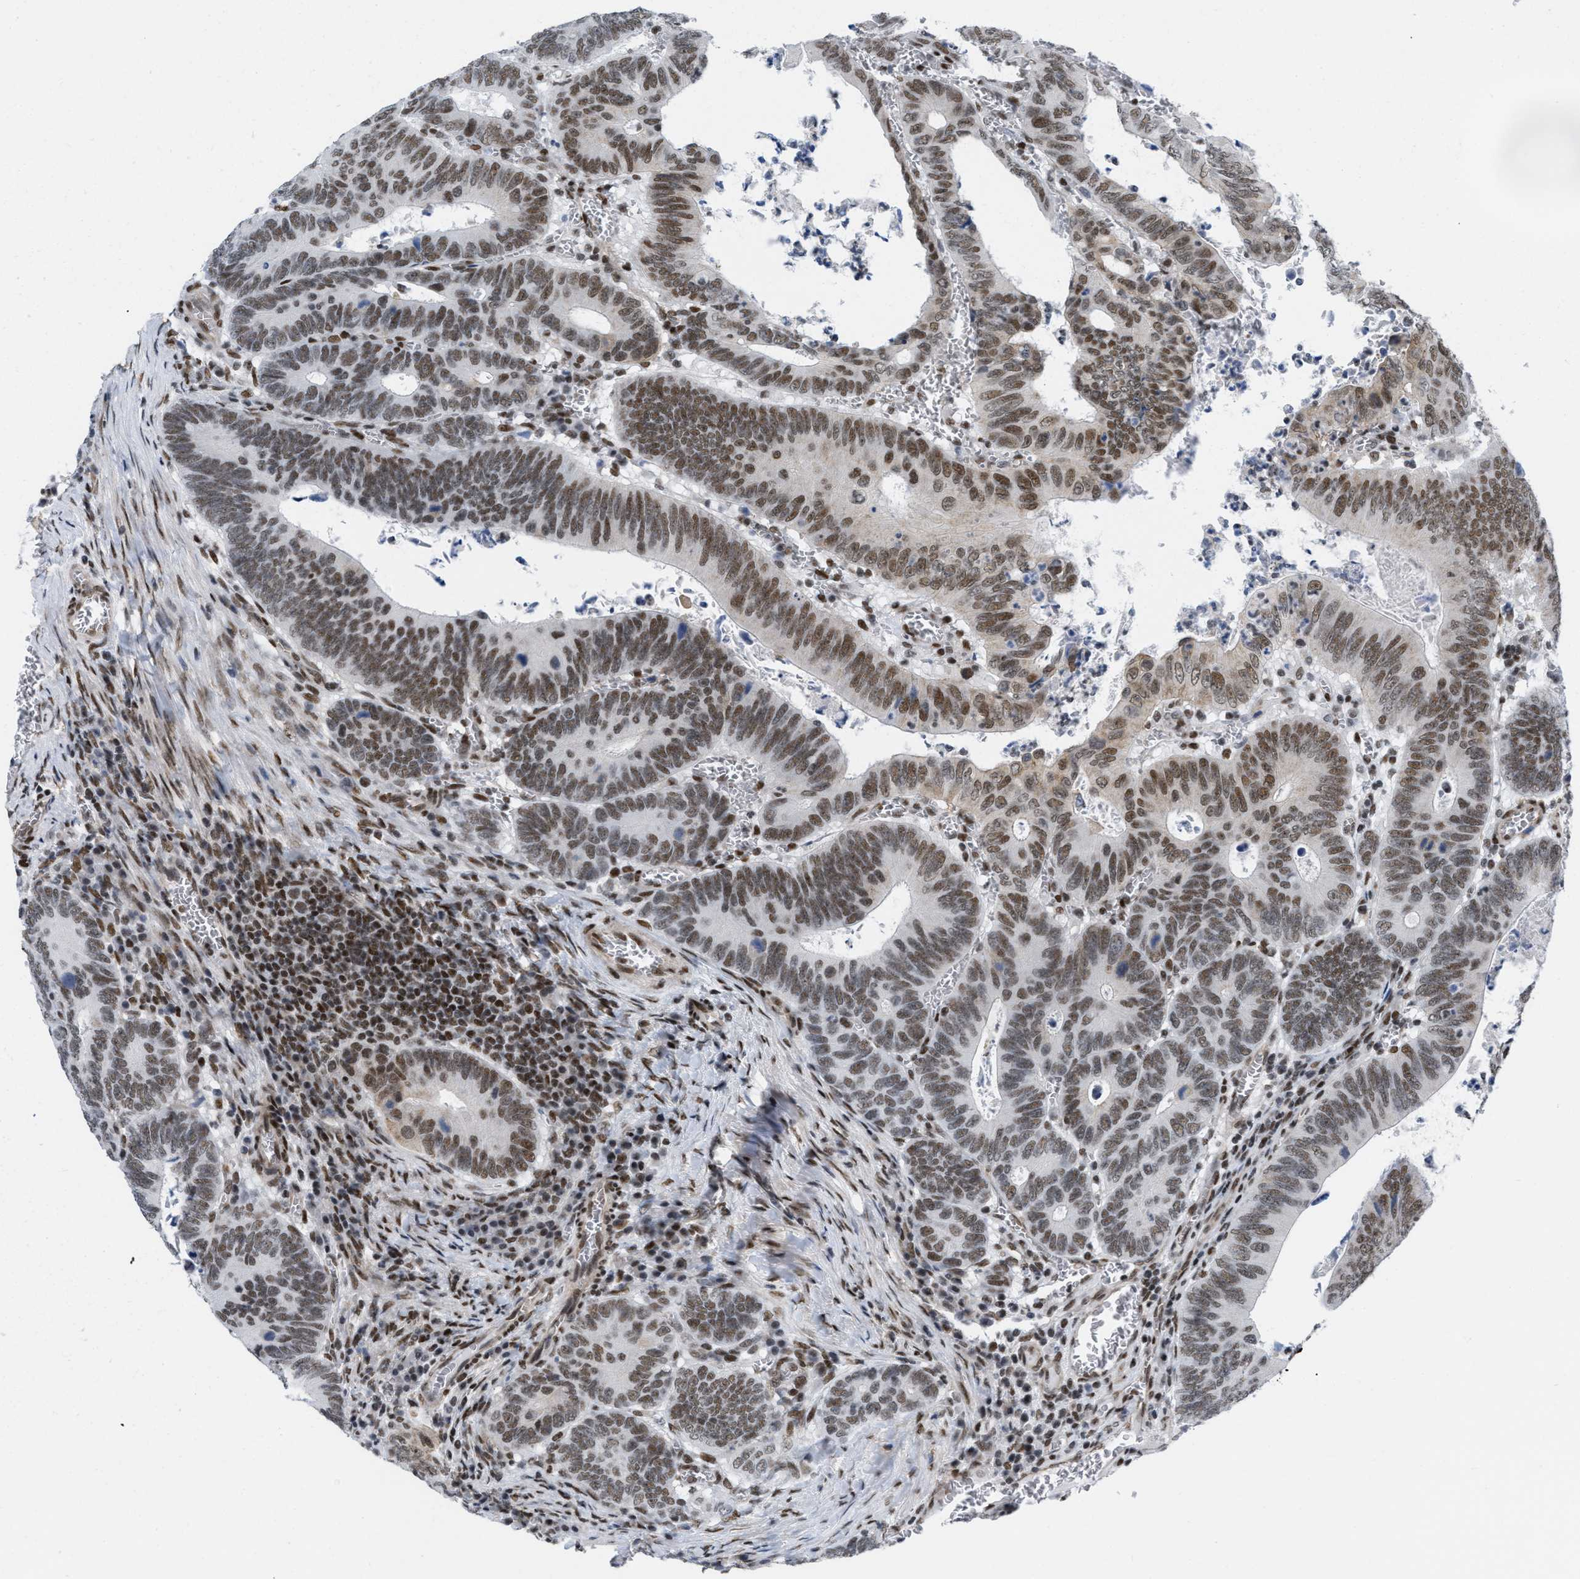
{"staining": {"intensity": "moderate", "quantity": ">75%", "location": "nuclear"}, "tissue": "colorectal cancer", "cell_type": "Tumor cells", "image_type": "cancer", "snomed": [{"axis": "morphology", "description": "Inflammation, NOS"}, {"axis": "morphology", "description": "Adenocarcinoma, NOS"}, {"axis": "topography", "description": "Colon"}], "caption": "The photomicrograph exhibits immunohistochemical staining of adenocarcinoma (colorectal). There is moderate nuclear staining is appreciated in about >75% of tumor cells. The staining was performed using DAB (3,3'-diaminobenzidine) to visualize the protein expression in brown, while the nuclei were stained in blue with hematoxylin (Magnification: 20x).", "gene": "MIER1", "patient": {"sex": "male", "age": 72}}